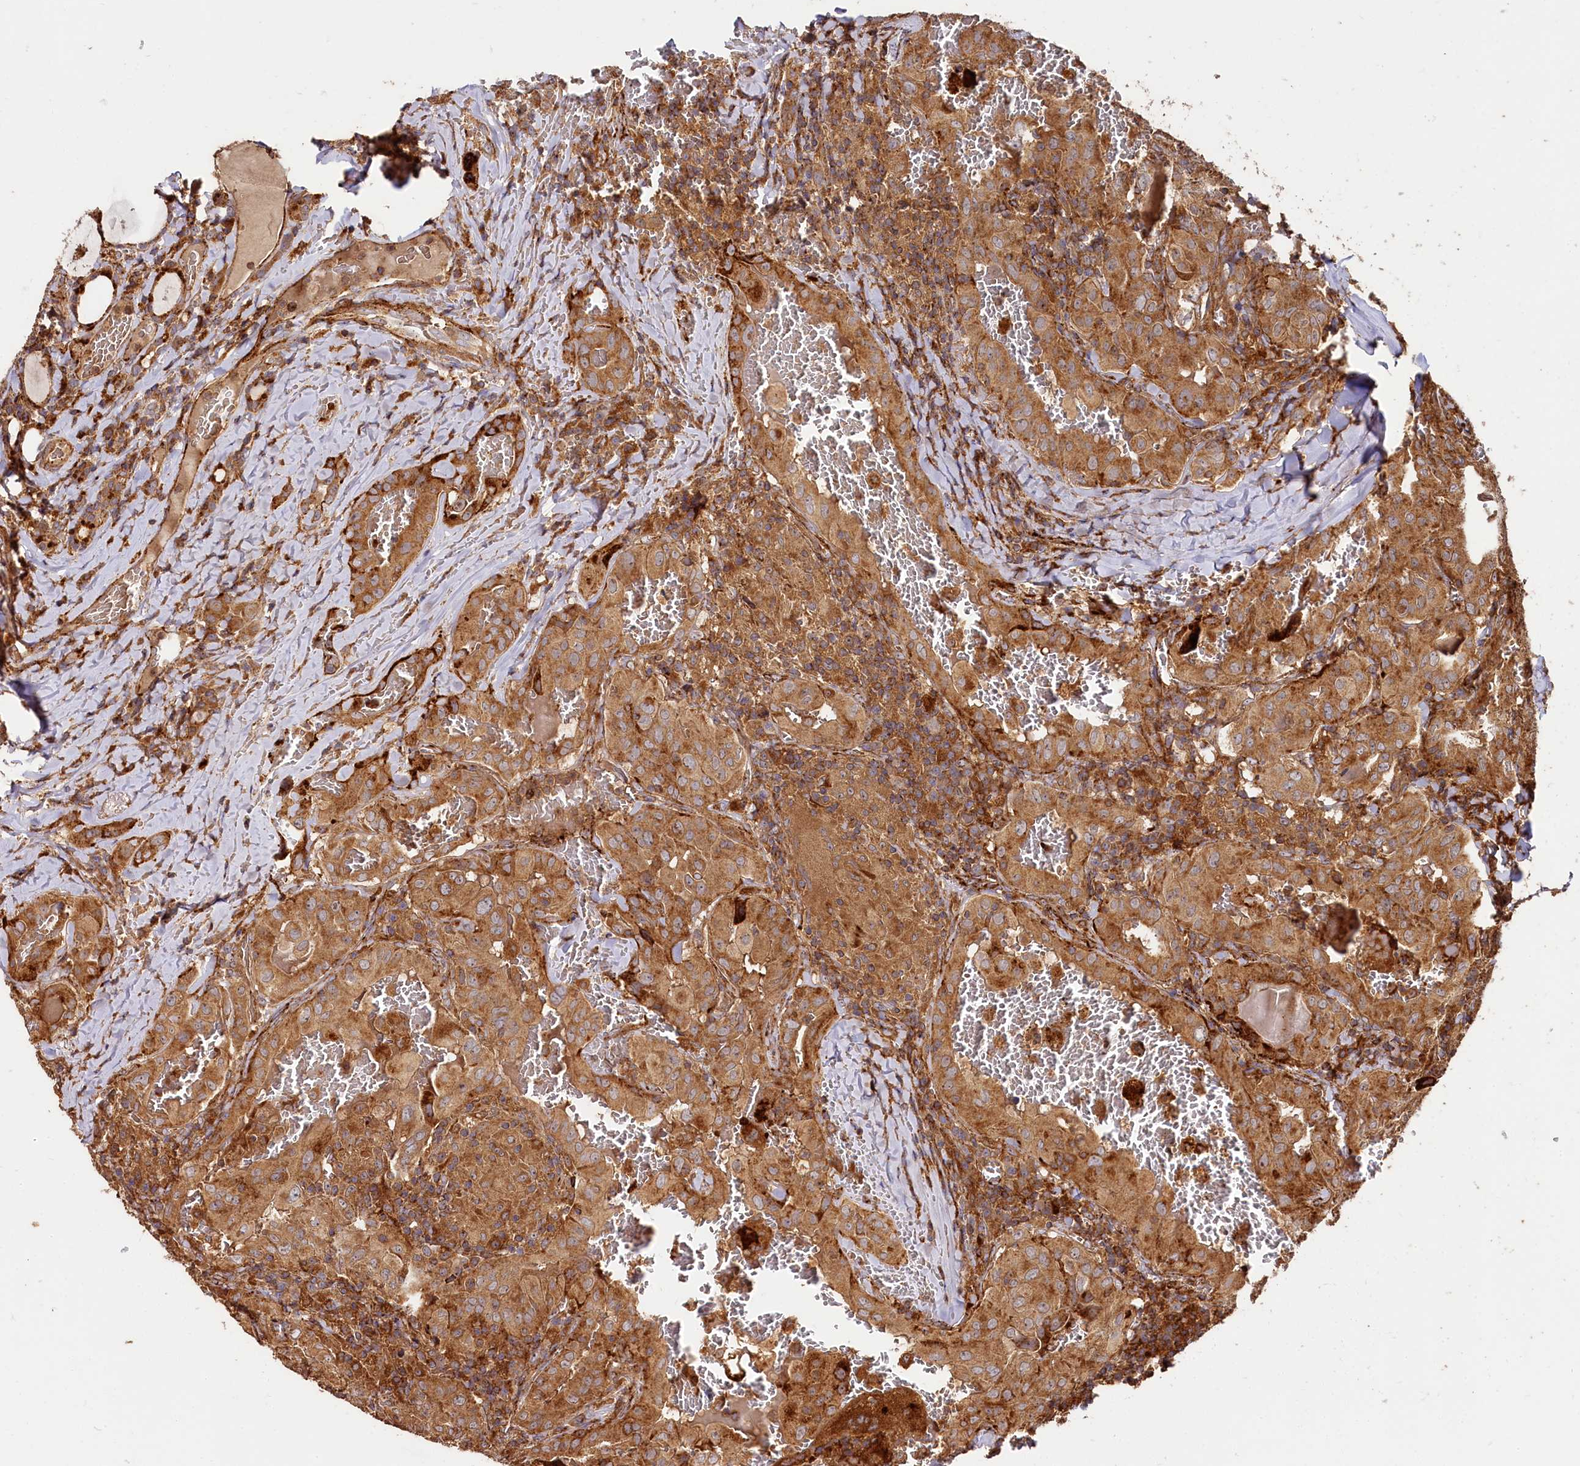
{"staining": {"intensity": "moderate", "quantity": ">75%", "location": "cytoplasmic/membranous"}, "tissue": "thyroid cancer", "cell_type": "Tumor cells", "image_type": "cancer", "snomed": [{"axis": "morphology", "description": "Papillary adenocarcinoma, NOS"}, {"axis": "topography", "description": "Thyroid gland"}], "caption": "High-power microscopy captured an immunohistochemistry image of papillary adenocarcinoma (thyroid), revealing moderate cytoplasmic/membranous expression in approximately >75% of tumor cells.", "gene": "WDR73", "patient": {"sex": "female", "age": 72}}